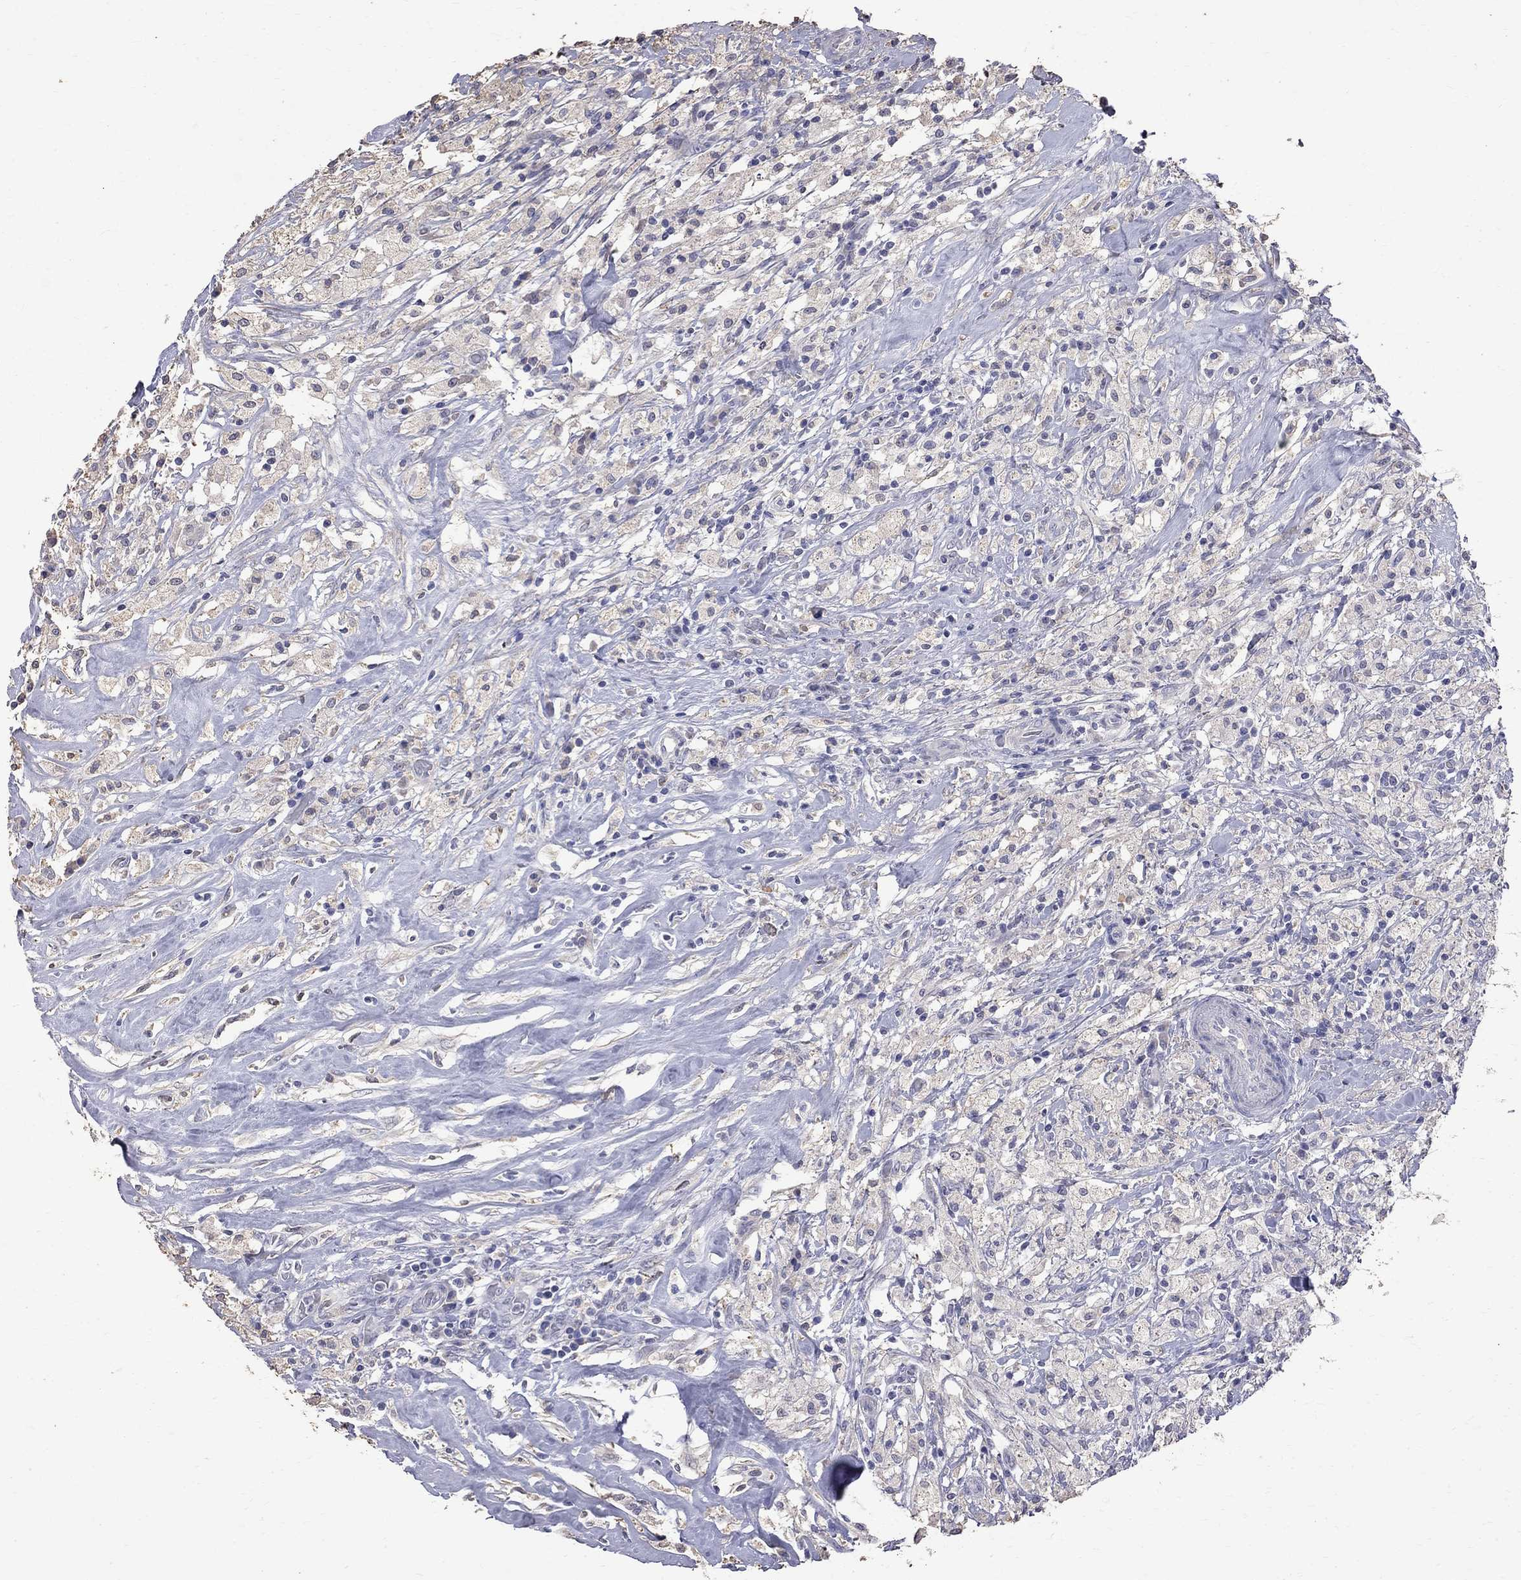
{"staining": {"intensity": "negative", "quantity": "none", "location": "none"}, "tissue": "testis cancer", "cell_type": "Tumor cells", "image_type": "cancer", "snomed": [{"axis": "morphology", "description": "Necrosis, NOS"}, {"axis": "morphology", "description": "Carcinoma, Embryonal, NOS"}, {"axis": "topography", "description": "Testis"}], "caption": "Testis cancer stained for a protein using immunohistochemistry (IHC) demonstrates no staining tumor cells.", "gene": "CKAP2", "patient": {"sex": "male", "age": 19}}